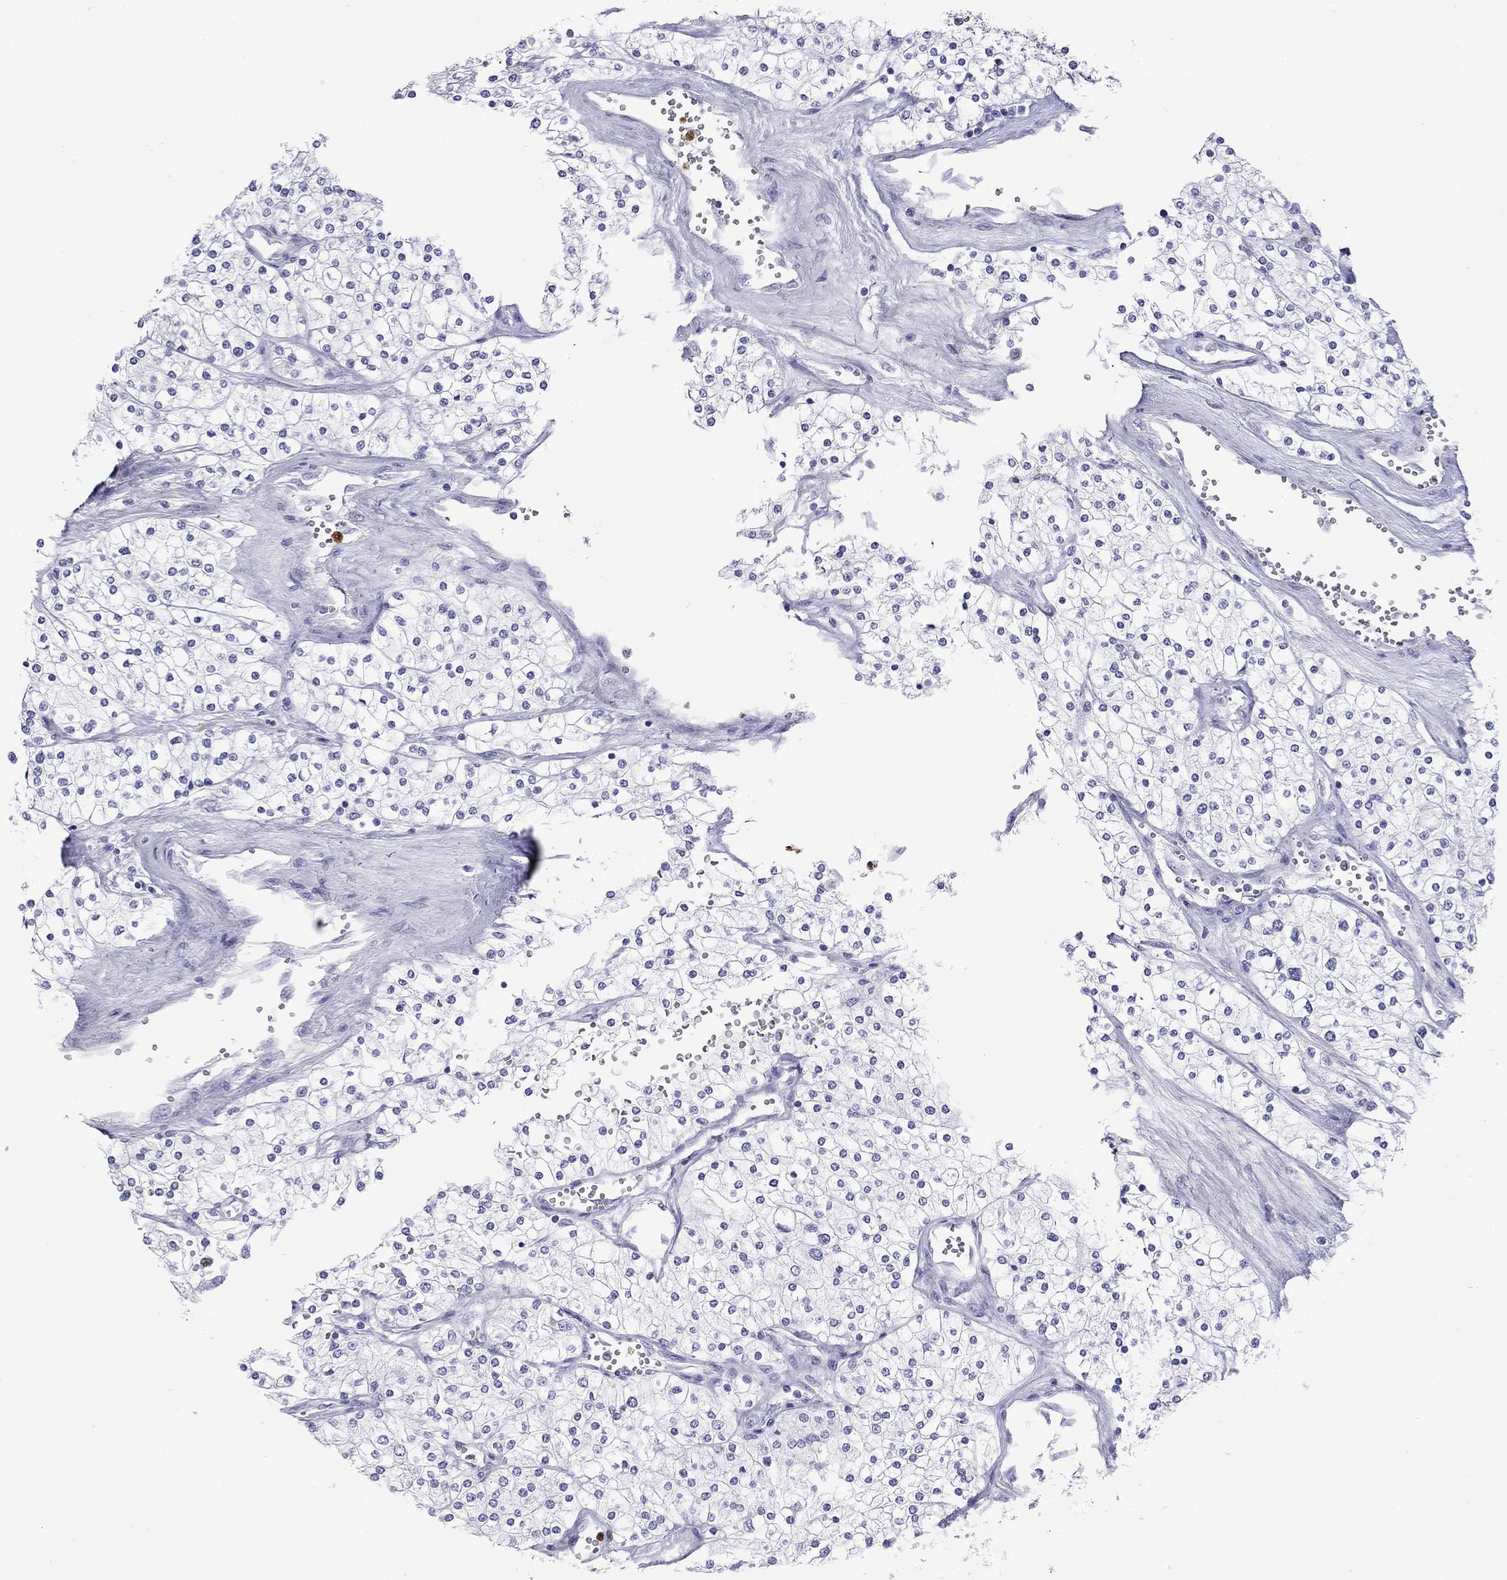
{"staining": {"intensity": "negative", "quantity": "none", "location": "none"}, "tissue": "renal cancer", "cell_type": "Tumor cells", "image_type": "cancer", "snomed": [{"axis": "morphology", "description": "Adenocarcinoma, NOS"}, {"axis": "topography", "description": "Kidney"}], "caption": "Immunohistochemical staining of human renal cancer (adenocarcinoma) reveals no significant positivity in tumor cells.", "gene": "SLAMF1", "patient": {"sex": "male", "age": 80}}